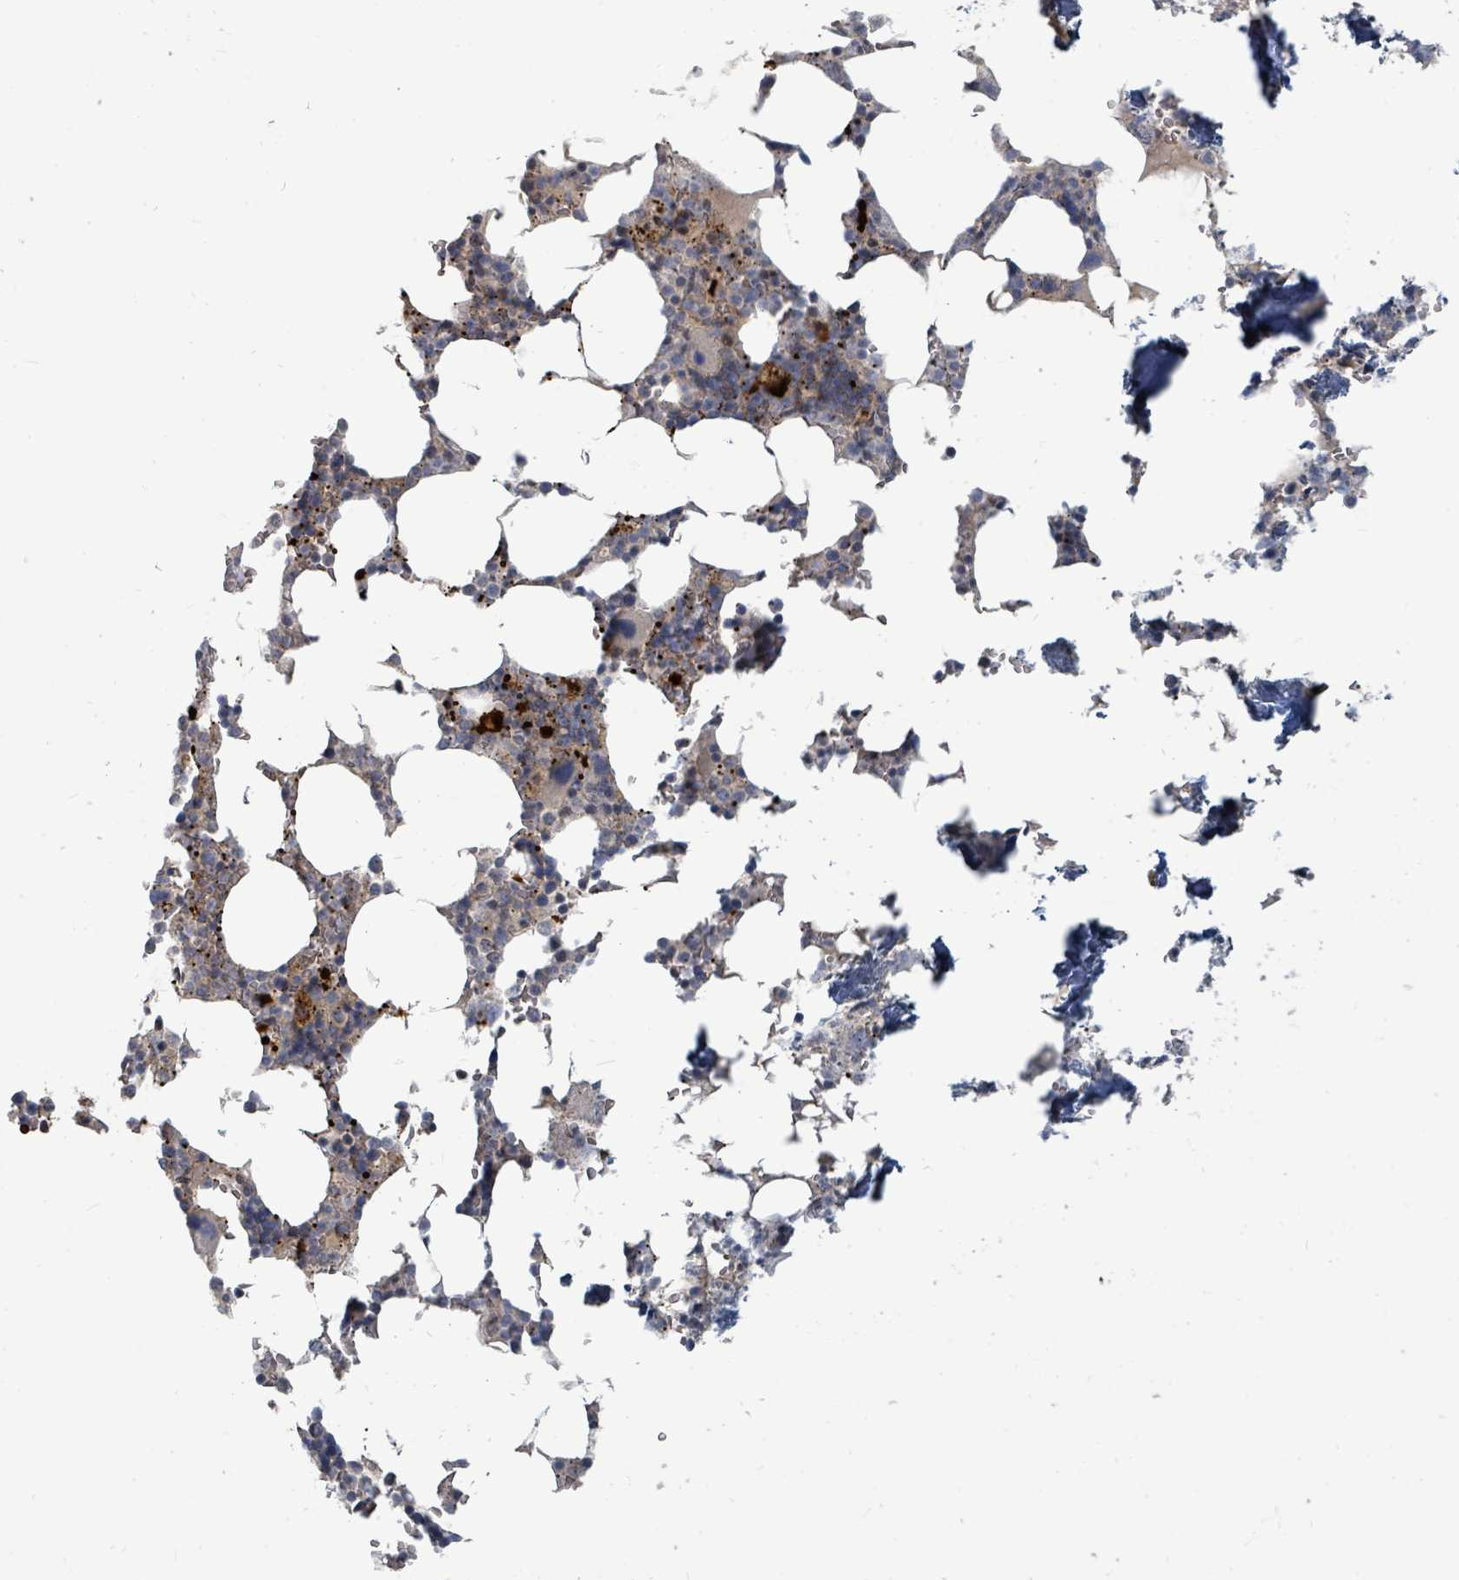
{"staining": {"intensity": "strong", "quantity": "<25%", "location": "cytoplasmic/membranous"}, "tissue": "bone marrow", "cell_type": "Hematopoietic cells", "image_type": "normal", "snomed": [{"axis": "morphology", "description": "Normal tissue, NOS"}, {"axis": "topography", "description": "Bone marrow"}], "caption": "Immunohistochemical staining of benign bone marrow shows <25% levels of strong cytoplasmic/membranous protein expression in approximately <25% of hematopoietic cells.", "gene": "TRDMT1", "patient": {"sex": "male", "age": 64}}